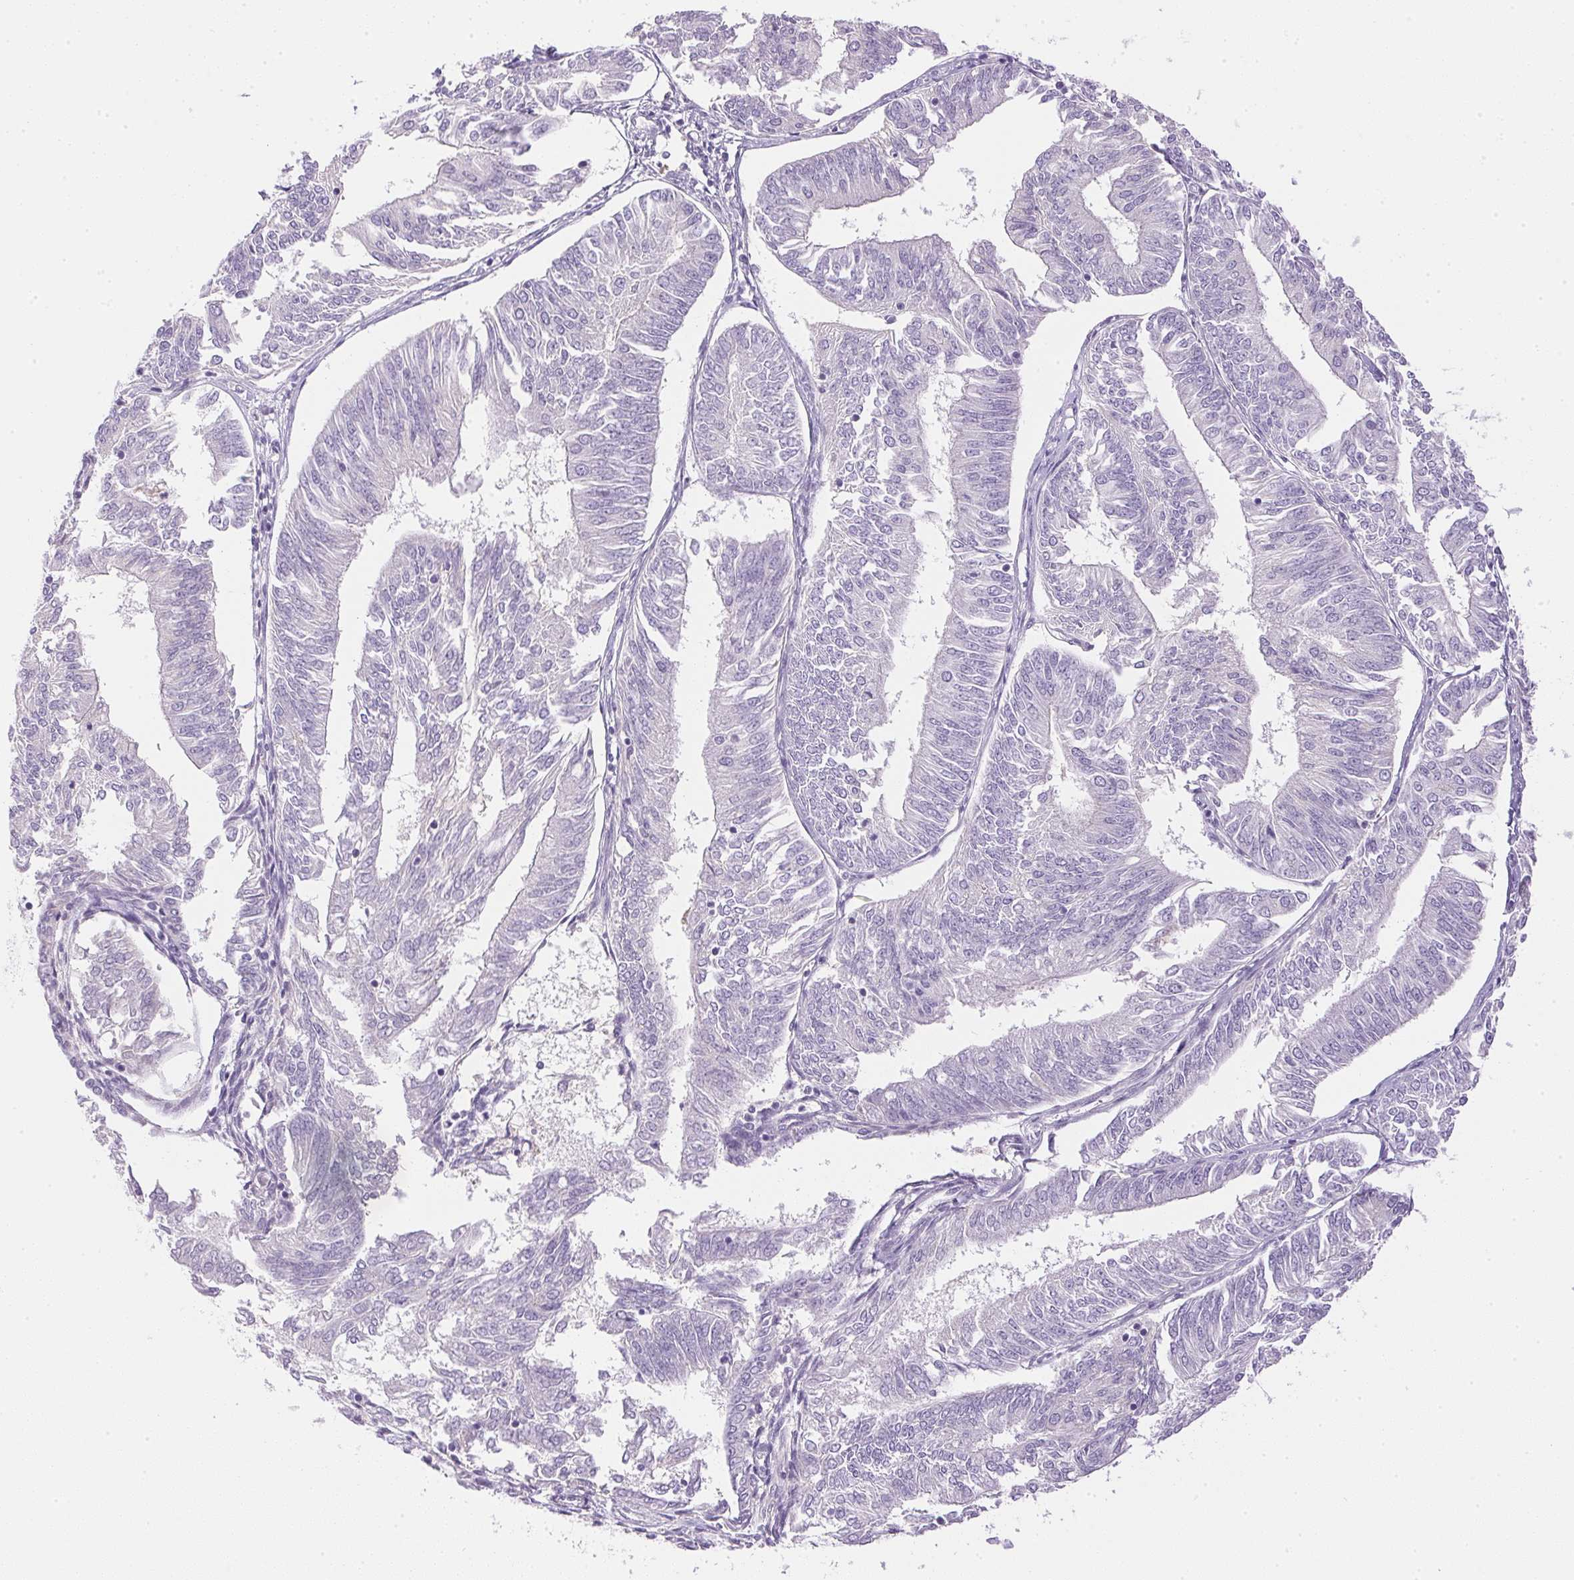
{"staining": {"intensity": "negative", "quantity": "none", "location": "none"}, "tissue": "endometrial cancer", "cell_type": "Tumor cells", "image_type": "cancer", "snomed": [{"axis": "morphology", "description": "Adenocarcinoma, NOS"}, {"axis": "topography", "description": "Endometrium"}], "caption": "High power microscopy micrograph of an immunohistochemistry image of endometrial adenocarcinoma, revealing no significant positivity in tumor cells.", "gene": "ATP6V1G3", "patient": {"sex": "female", "age": 58}}